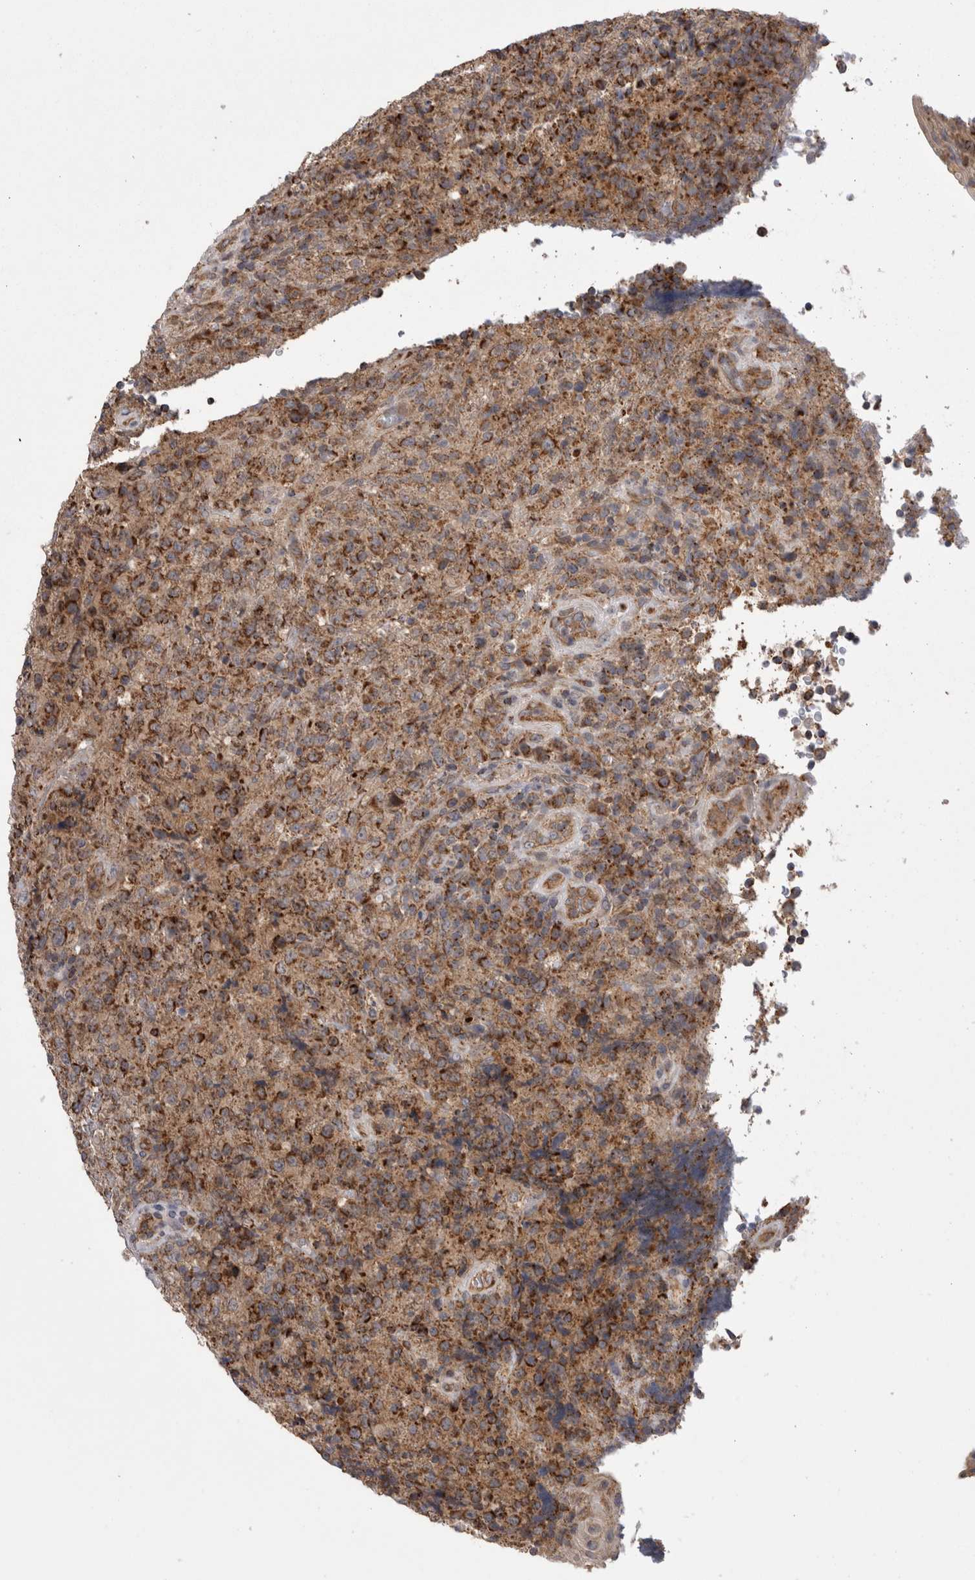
{"staining": {"intensity": "moderate", "quantity": ">75%", "location": "cytoplasmic/membranous"}, "tissue": "lymphoma", "cell_type": "Tumor cells", "image_type": "cancer", "snomed": [{"axis": "morphology", "description": "Malignant lymphoma, non-Hodgkin's type, High grade"}, {"axis": "topography", "description": "Tonsil"}], "caption": "Protein expression analysis of human high-grade malignant lymphoma, non-Hodgkin's type reveals moderate cytoplasmic/membranous staining in approximately >75% of tumor cells. (IHC, brightfield microscopy, high magnification).", "gene": "DARS2", "patient": {"sex": "female", "age": 36}}